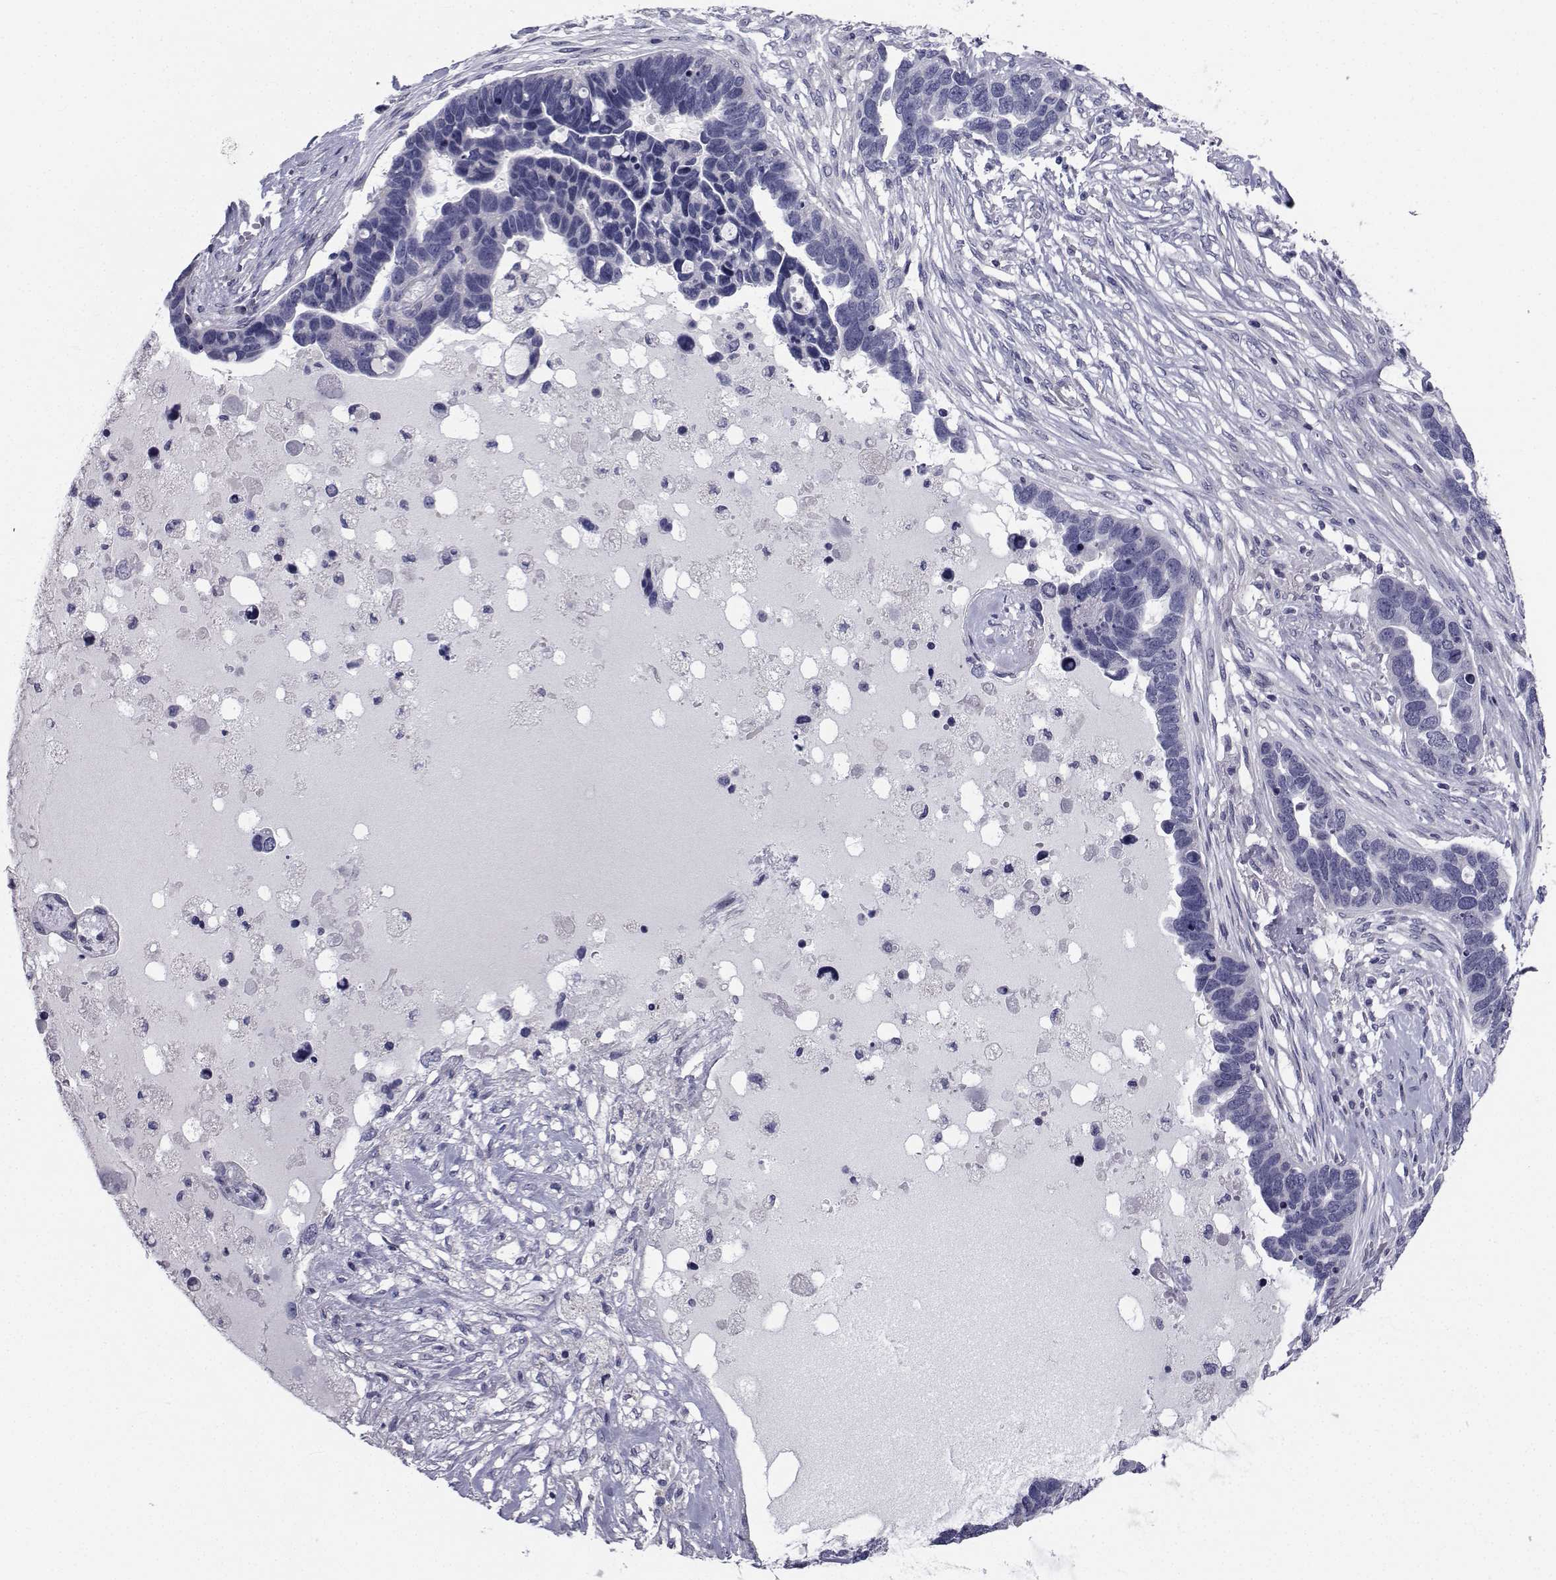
{"staining": {"intensity": "negative", "quantity": "none", "location": "none"}, "tissue": "ovarian cancer", "cell_type": "Tumor cells", "image_type": "cancer", "snomed": [{"axis": "morphology", "description": "Cystadenocarcinoma, serous, NOS"}, {"axis": "topography", "description": "Ovary"}], "caption": "Ovarian cancer (serous cystadenocarcinoma) was stained to show a protein in brown. There is no significant positivity in tumor cells. The staining was performed using DAB to visualize the protein expression in brown, while the nuclei were stained in blue with hematoxylin (Magnification: 20x).", "gene": "CHRNA1", "patient": {"sex": "female", "age": 54}}